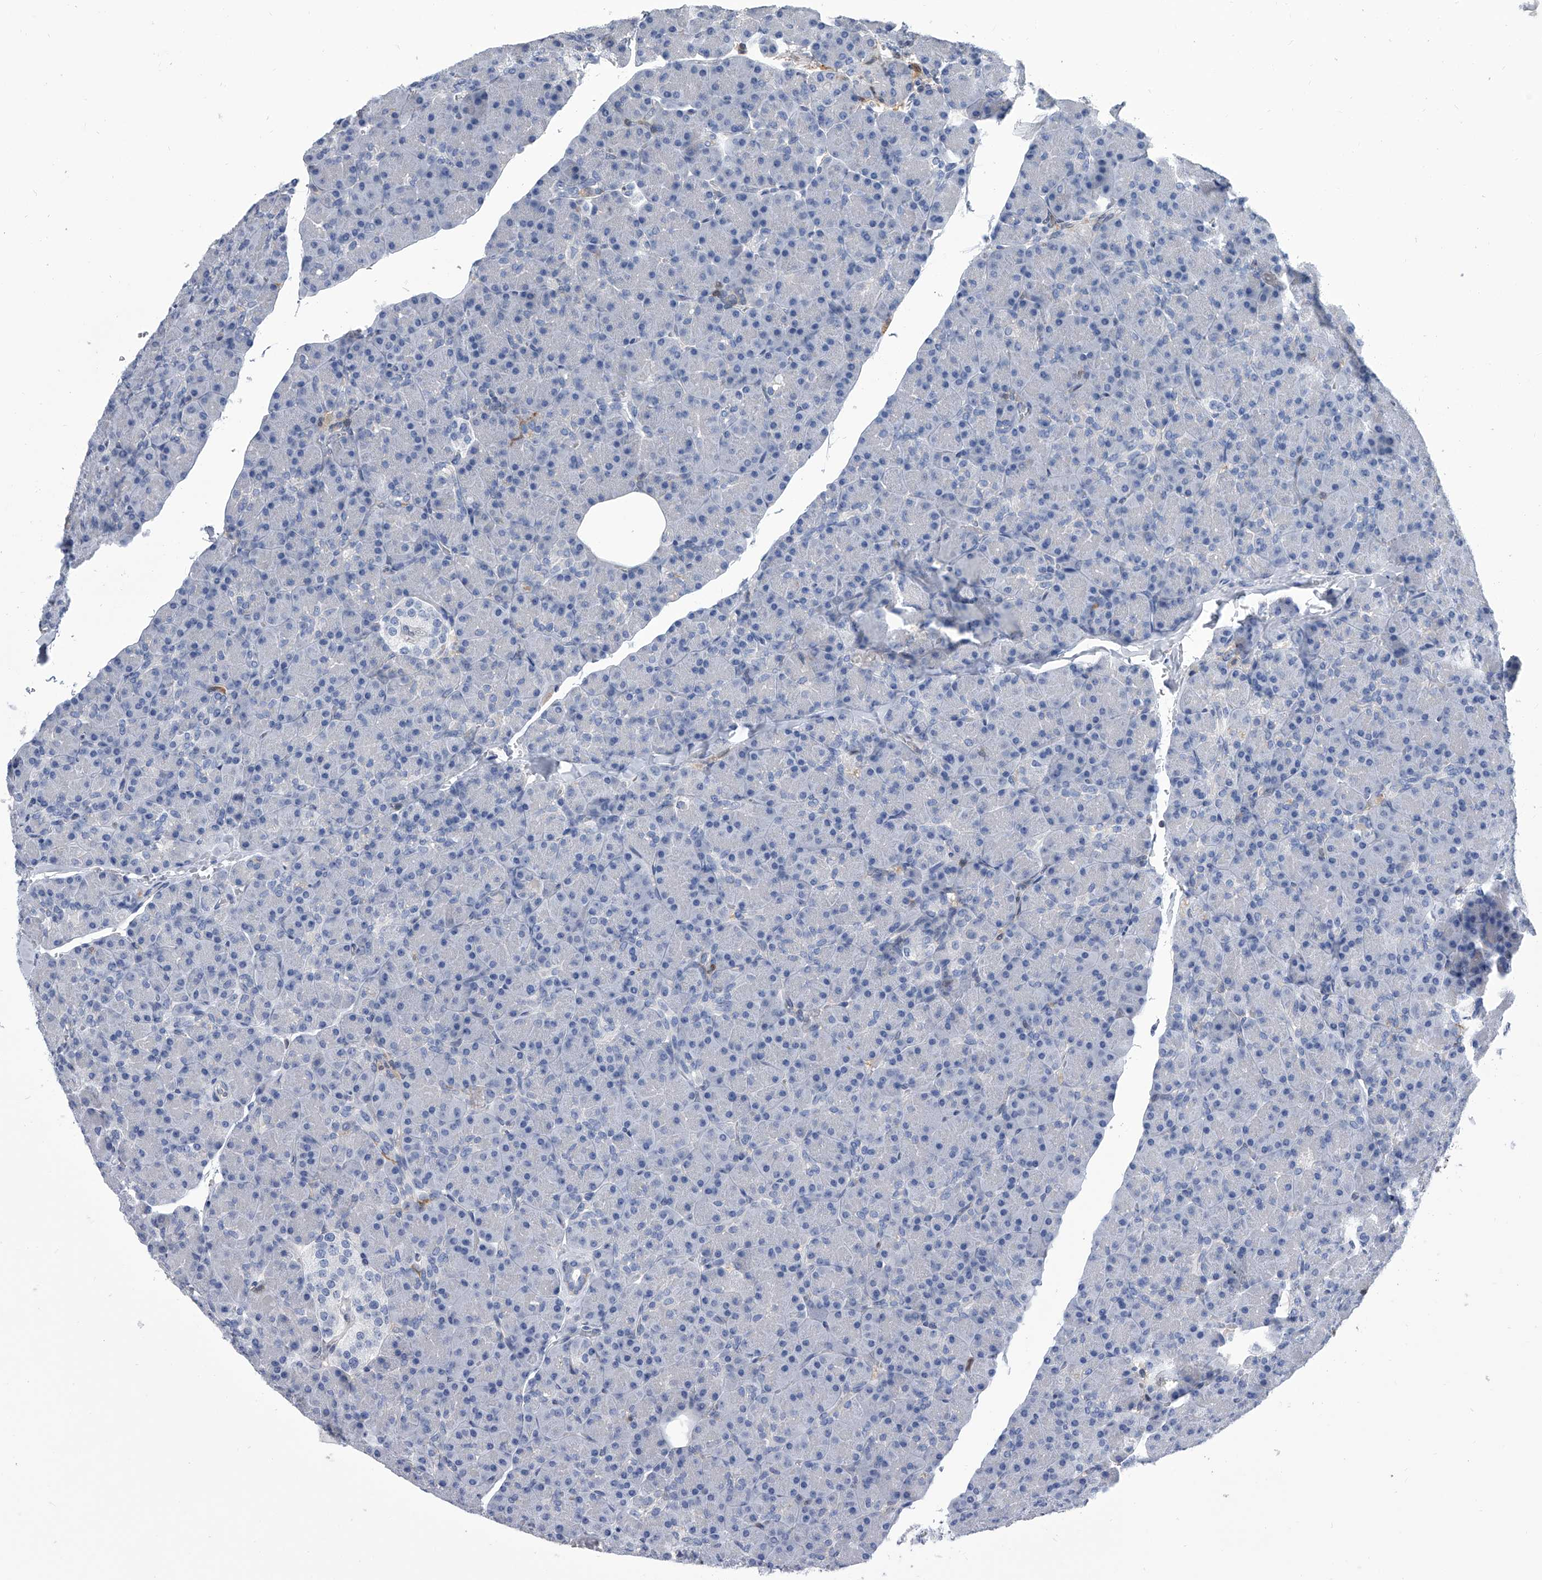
{"staining": {"intensity": "negative", "quantity": "none", "location": "none"}, "tissue": "pancreas", "cell_type": "Exocrine glandular cells", "image_type": "normal", "snomed": [{"axis": "morphology", "description": "Normal tissue, NOS"}, {"axis": "topography", "description": "Pancreas"}], "caption": "A high-resolution photomicrograph shows immunohistochemistry (IHC) staining of normal pancreas, which displays no significant positivity in exocrine glandular cells. (Brightfield microscopy of DAB IHC at high magnification).", "gene": "SERPINB9", "patient": {"sex": "female", "age": 43}}